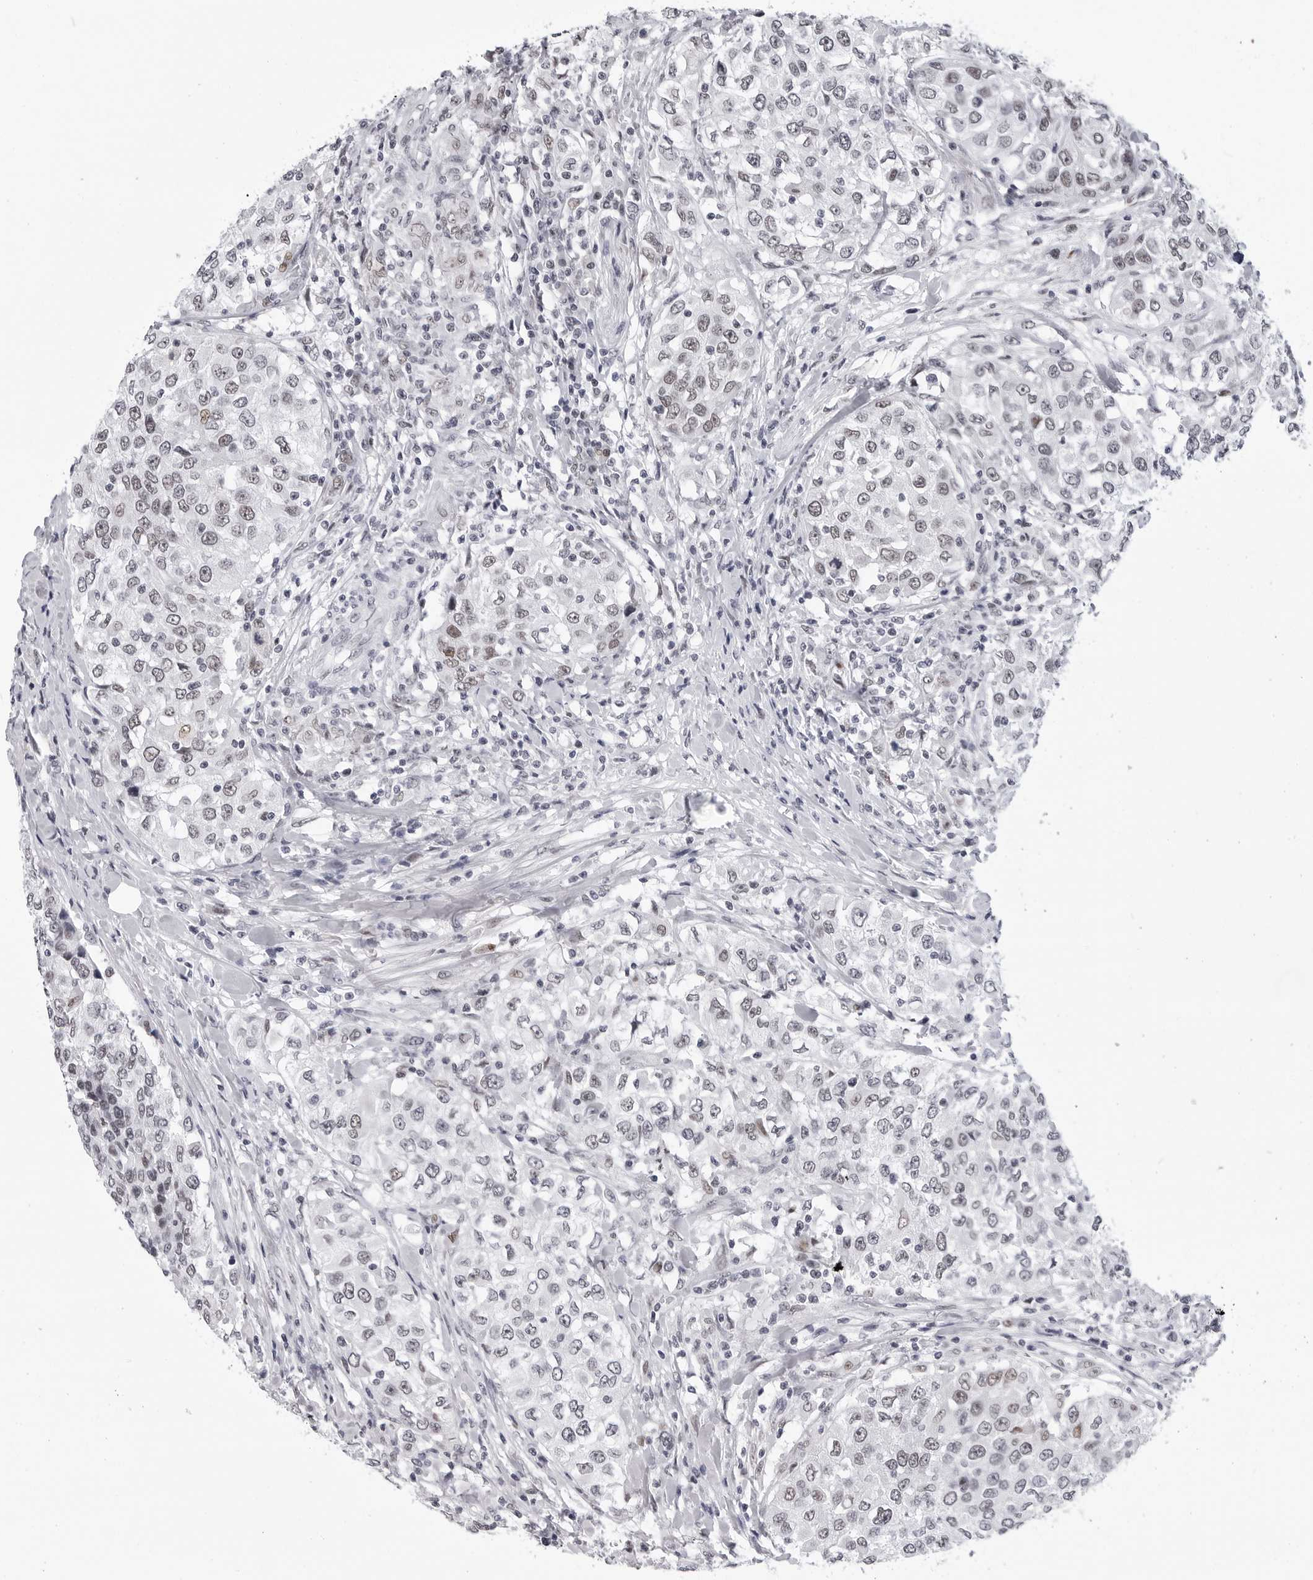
{"staining": {"intensity": "weak", "quantity": "<25%", "location": "nuclear"}, "tissue": "urothelial cancer", "cell_type": "Tumor cells", "image_type": "cancer", "snomed": [{"axis": "morphology", "description": "Urothelial carcinoma, High grade"}, {"axis": "topography", "description": "Urinary bladder"}], "caption": "IHC photomicrograph of neoplastic tissue: urothelial cancer stained with DAB displays no significant protein expression in tumor cells.", "gene": "SF3B4", "patient": {"sex": "female", "age": 80}}